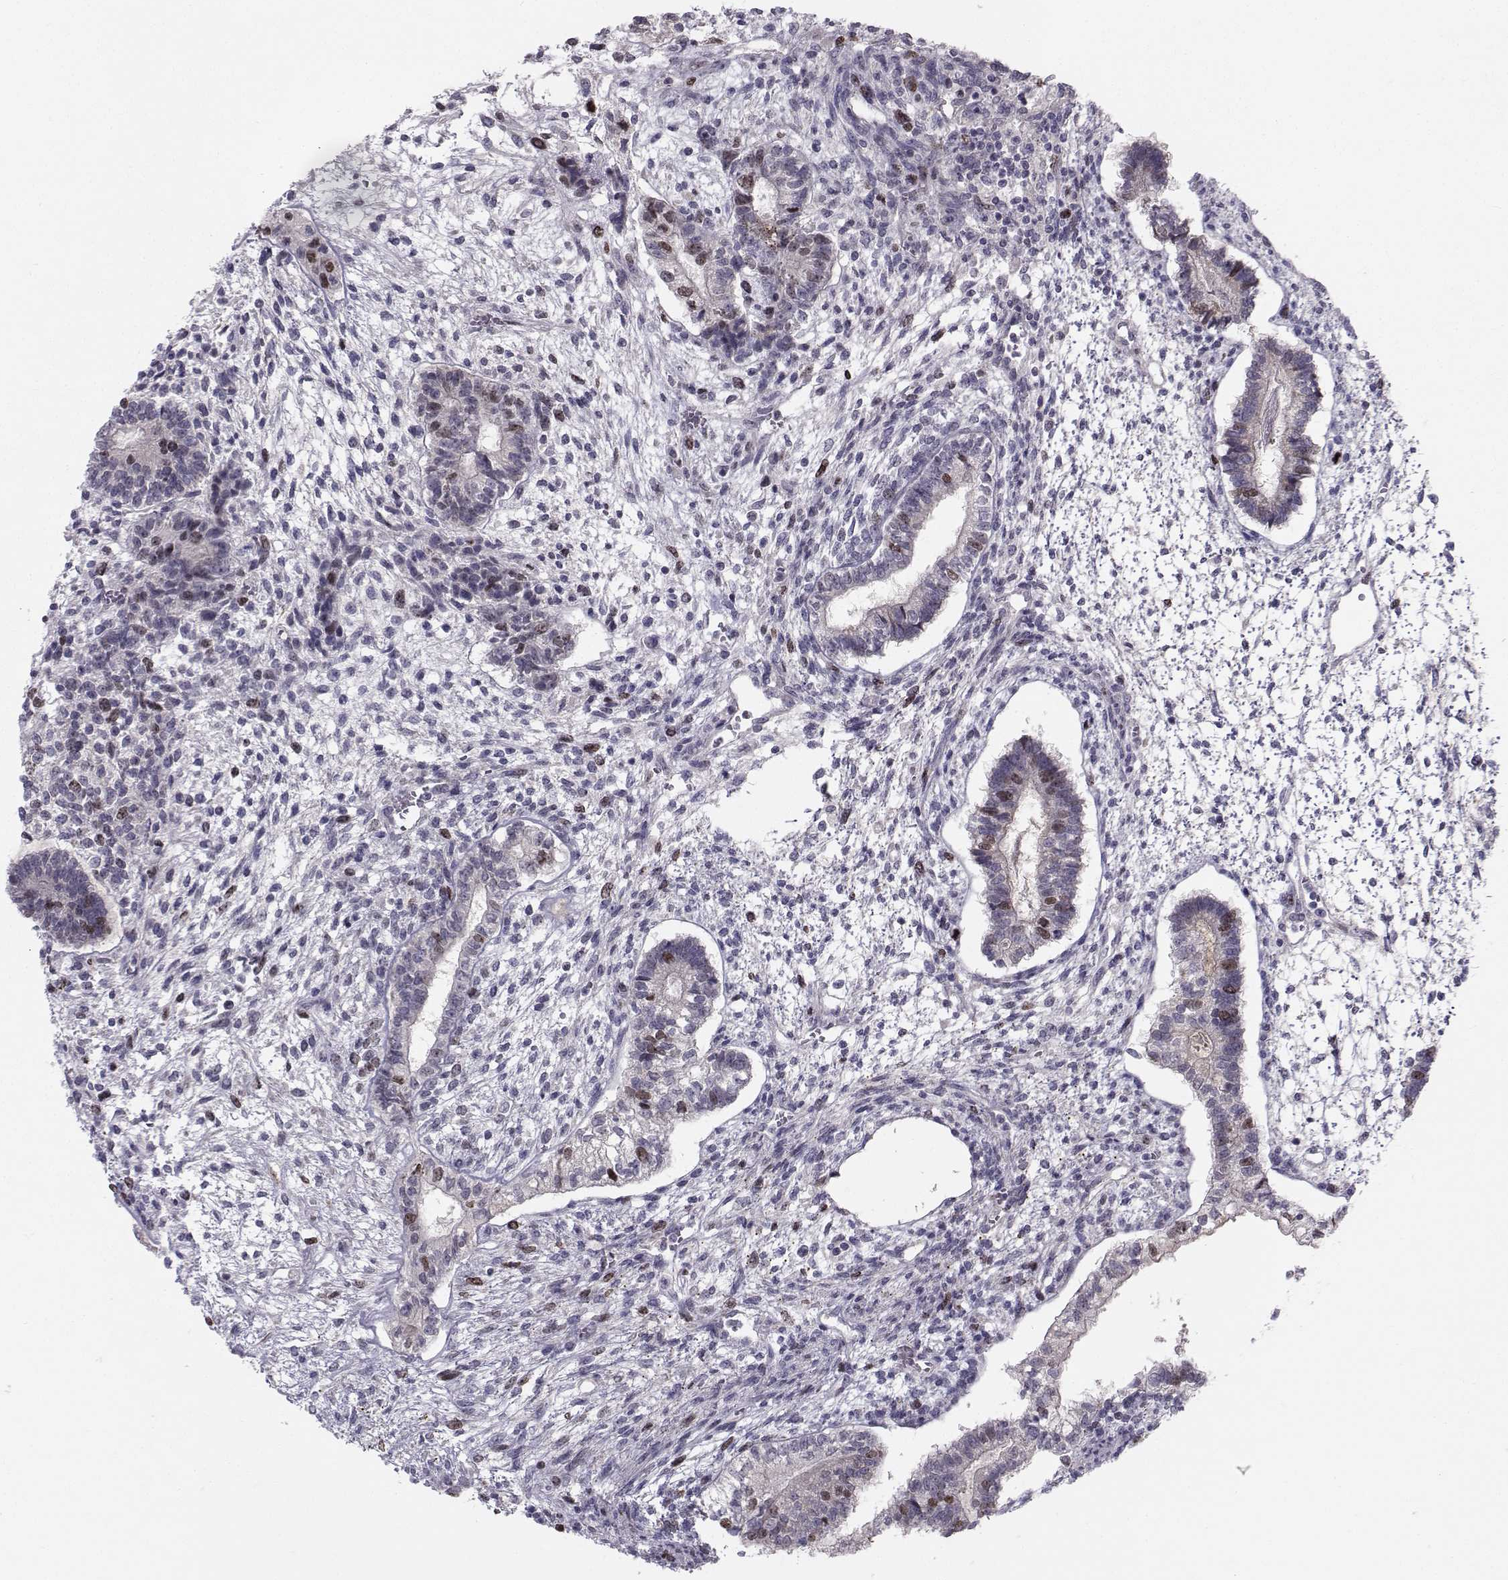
{"staining": {"intensity": "moderate", "quantity": "<25%", "location": "nuclear"}, "tissue": "testis cancer", "cell_type": "Tumor cells", "image_type": "cancer", "snomed": [{"axis": "morphology", "description": "Carcinoma, Embryonal, NOS"}, {"axis": "topography", "description": "Testis"}], "caption": "Tumor cells demonstrate moderate nuclear positivity in about <25% of cells in testis embryonal carcinoma. The staining is performed using DAB brown chromogen to label protein expression. The nuclei are counter-stained blue using hematoxylin.", "gene": "LRP8", "patient": {"sex": "male", "age": 37}}